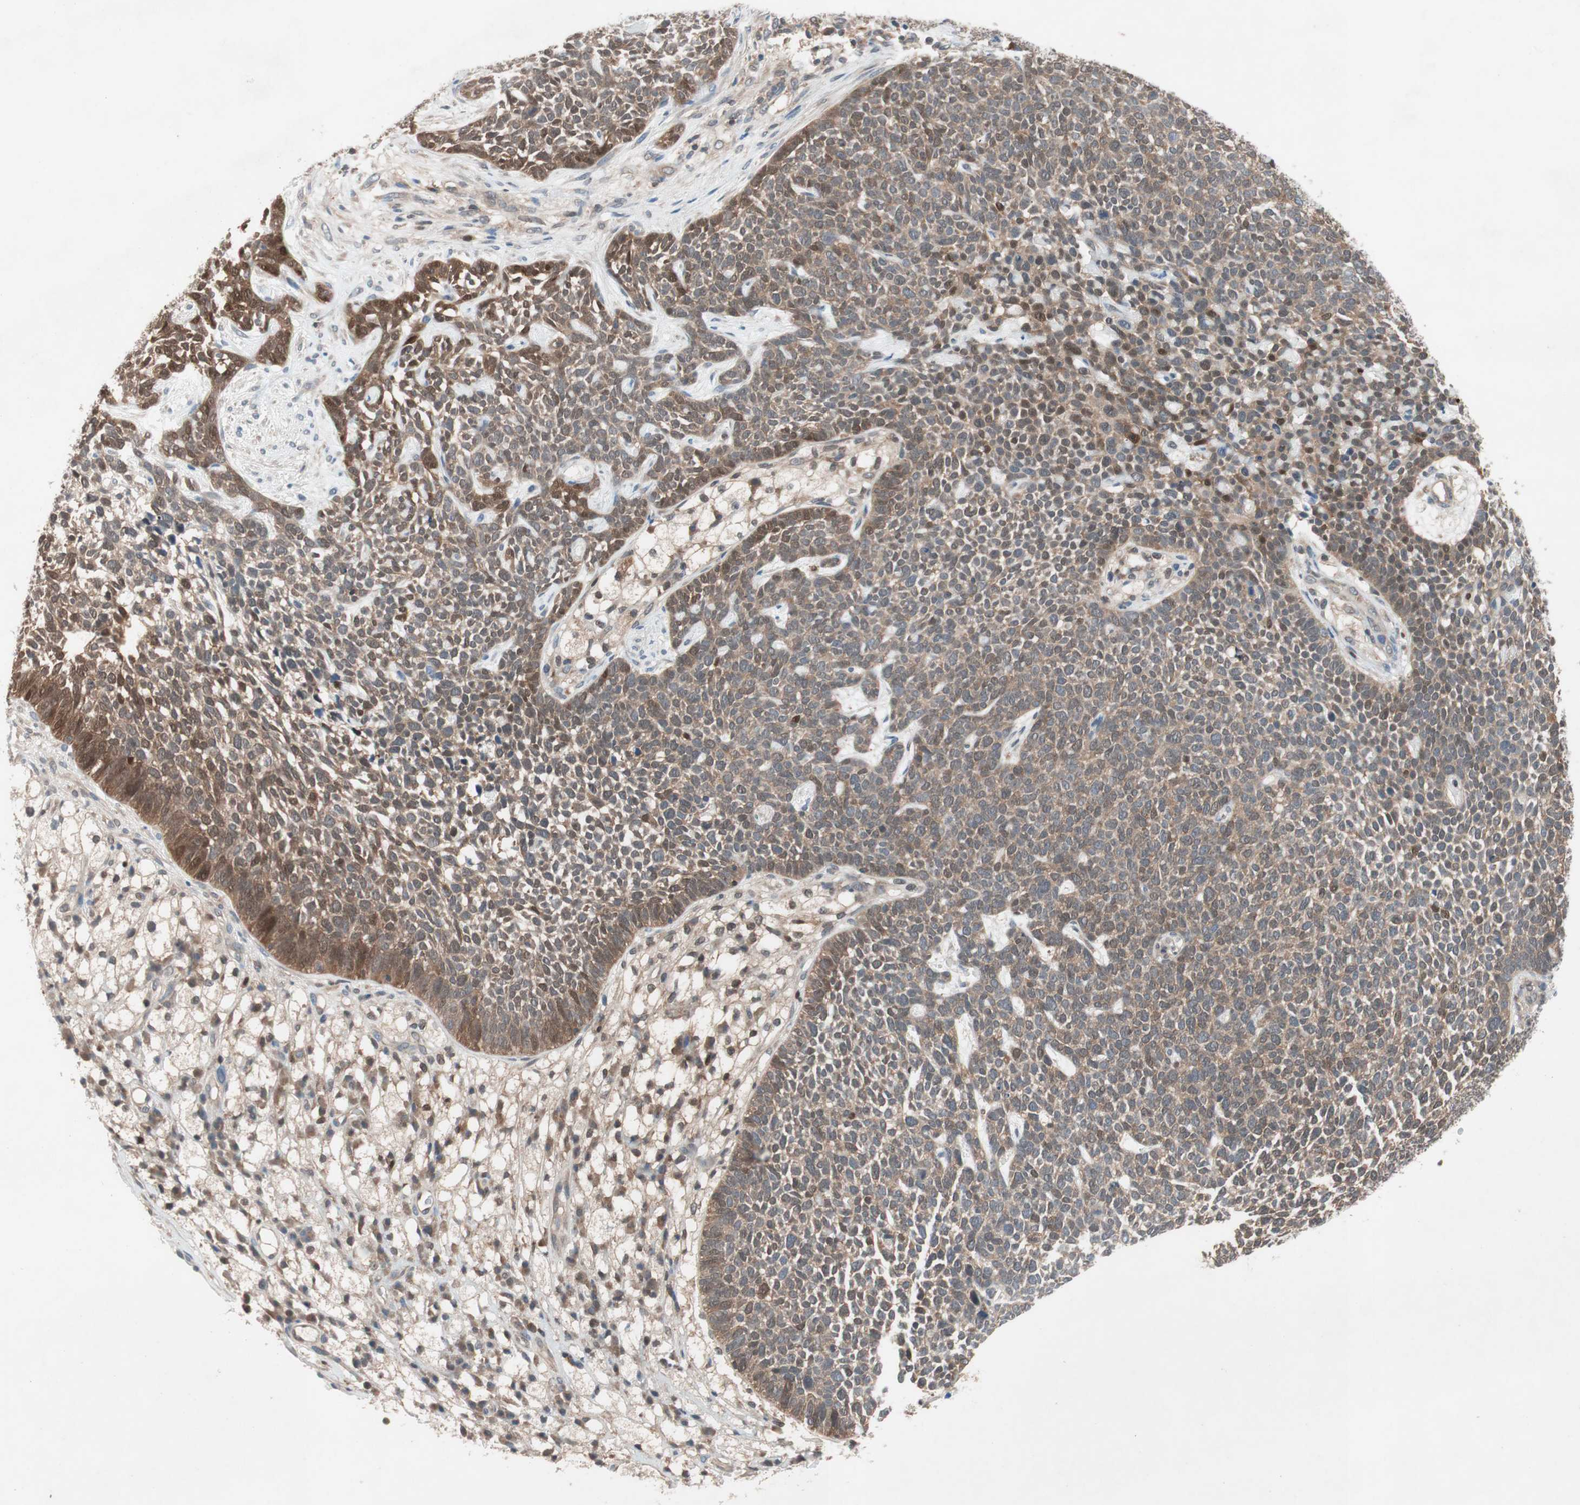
{"staining": {"intensity": "moderate", "quantity": ">75%", "location": "cytoplasmic/membranous"}, "tissue": "skin cancer", "cell_type": "Tumor cells", "image_type": "cancer", "snomed": [{"axis": "morphology", "description": "Basal cell carcinoma"}, {"axis": "topography", "description": "Skin"}], "caption": "This photomicrograph demonstrates skin cancer (basal cell carcinoma) stained with immunohistochemistry (IHC) to label a protein in brown. The cytoplasmic/membranous of tumor cells show moderate positivity for the protein. Nuclei are counter-stained blue.", "gene": "GALT", "patient": {"sex": "female", "age": 84}}